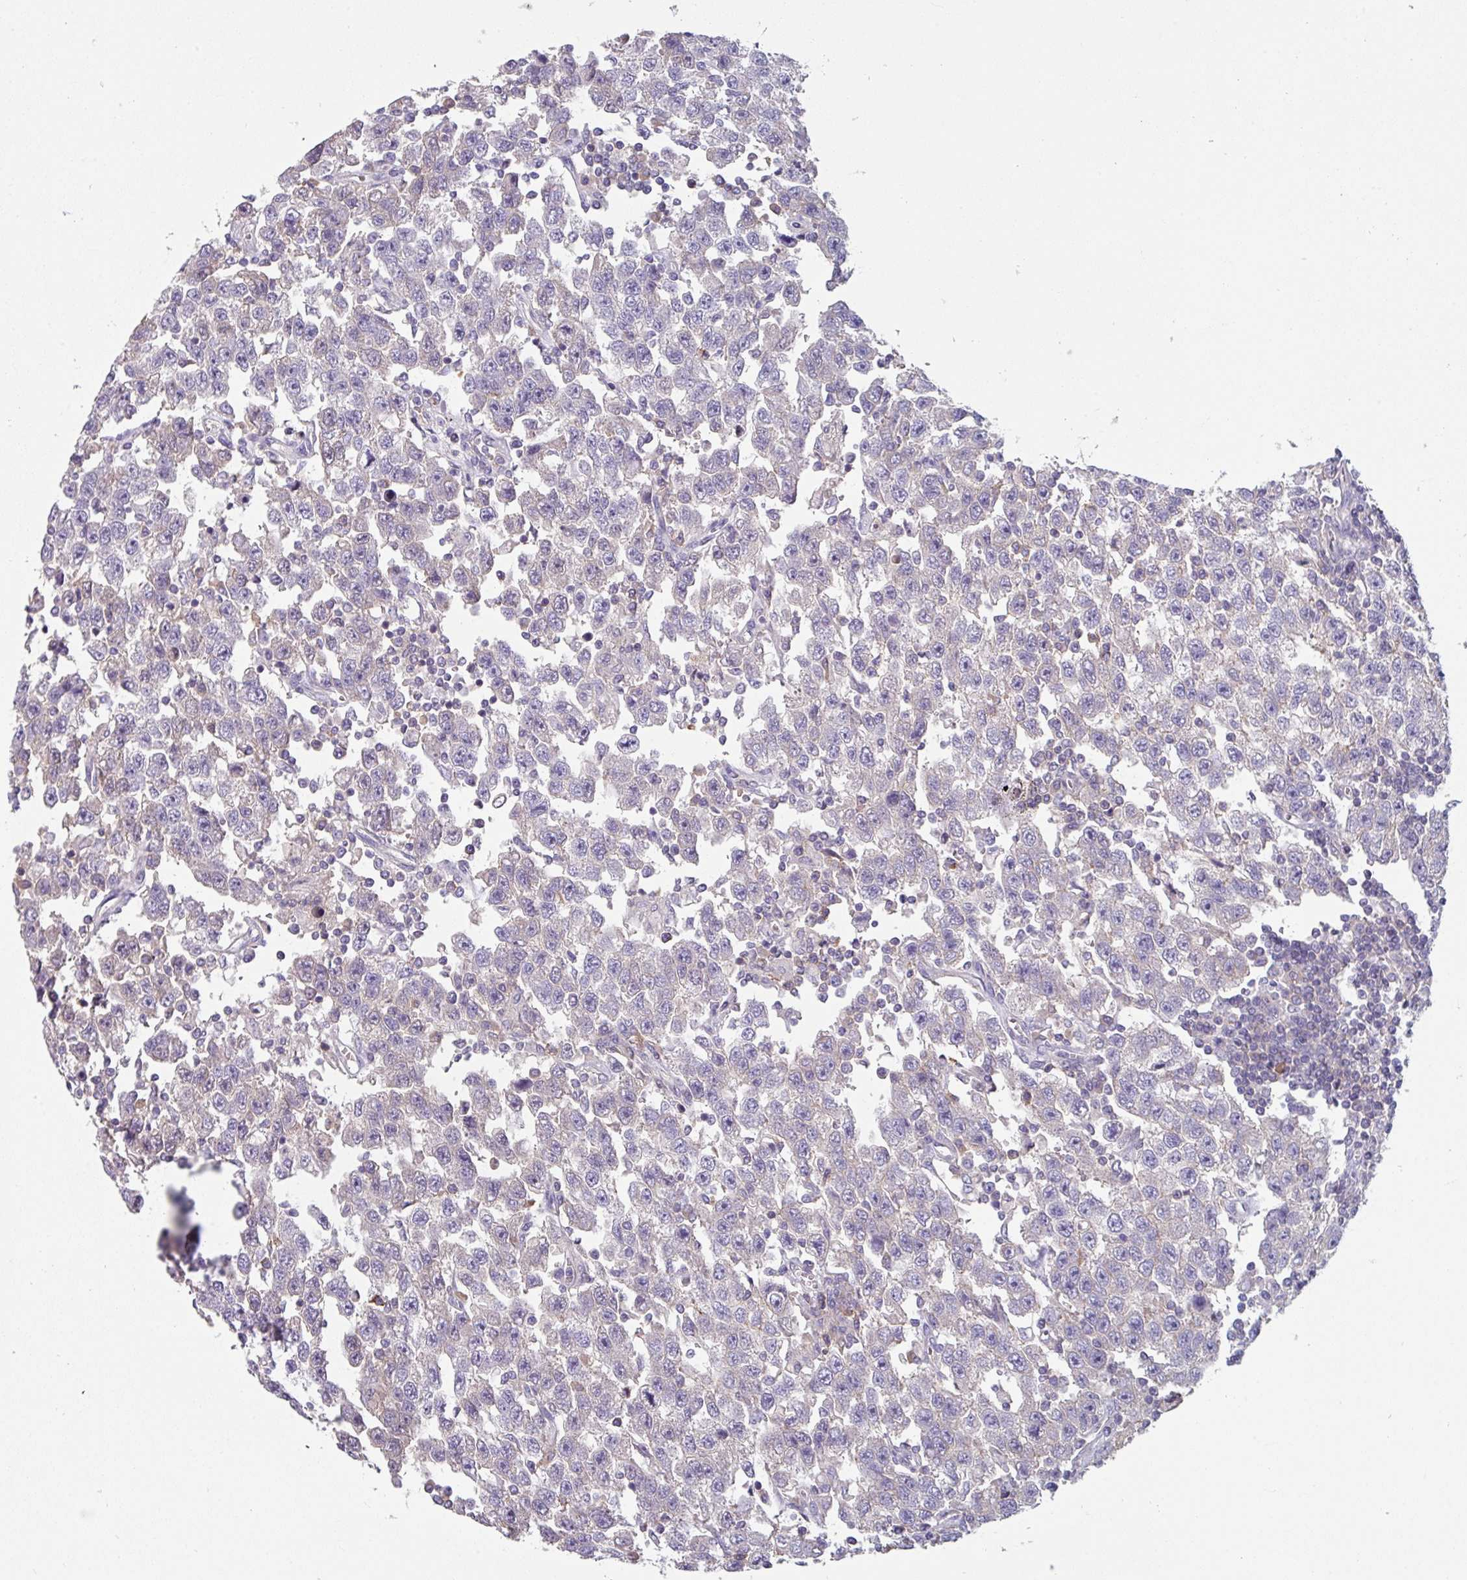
{"staining": {"intensity": "negative", "quantity": "none", "location": "none"}, "tissue": "testis cancer", "cell_type": "Tumor cells", "image_type": "cancer", "snomed": [{"axis": "morphology", "description": "Seminoma, NOS"}, {"axis": "topography", "description": "Testis"}], "caption": "An immunohistochemistry histopathology image of testis cancer (seminoma) is shown. There is no staining in tumor cells of testis cancer (seminoma). (DAB (3,3'-diaminobenzidine) immunohistochemistry (IHC) with hematoxylin counter stain).", "gene": "TMEM132A", "patient": {"sex": "male", "age": 41}}